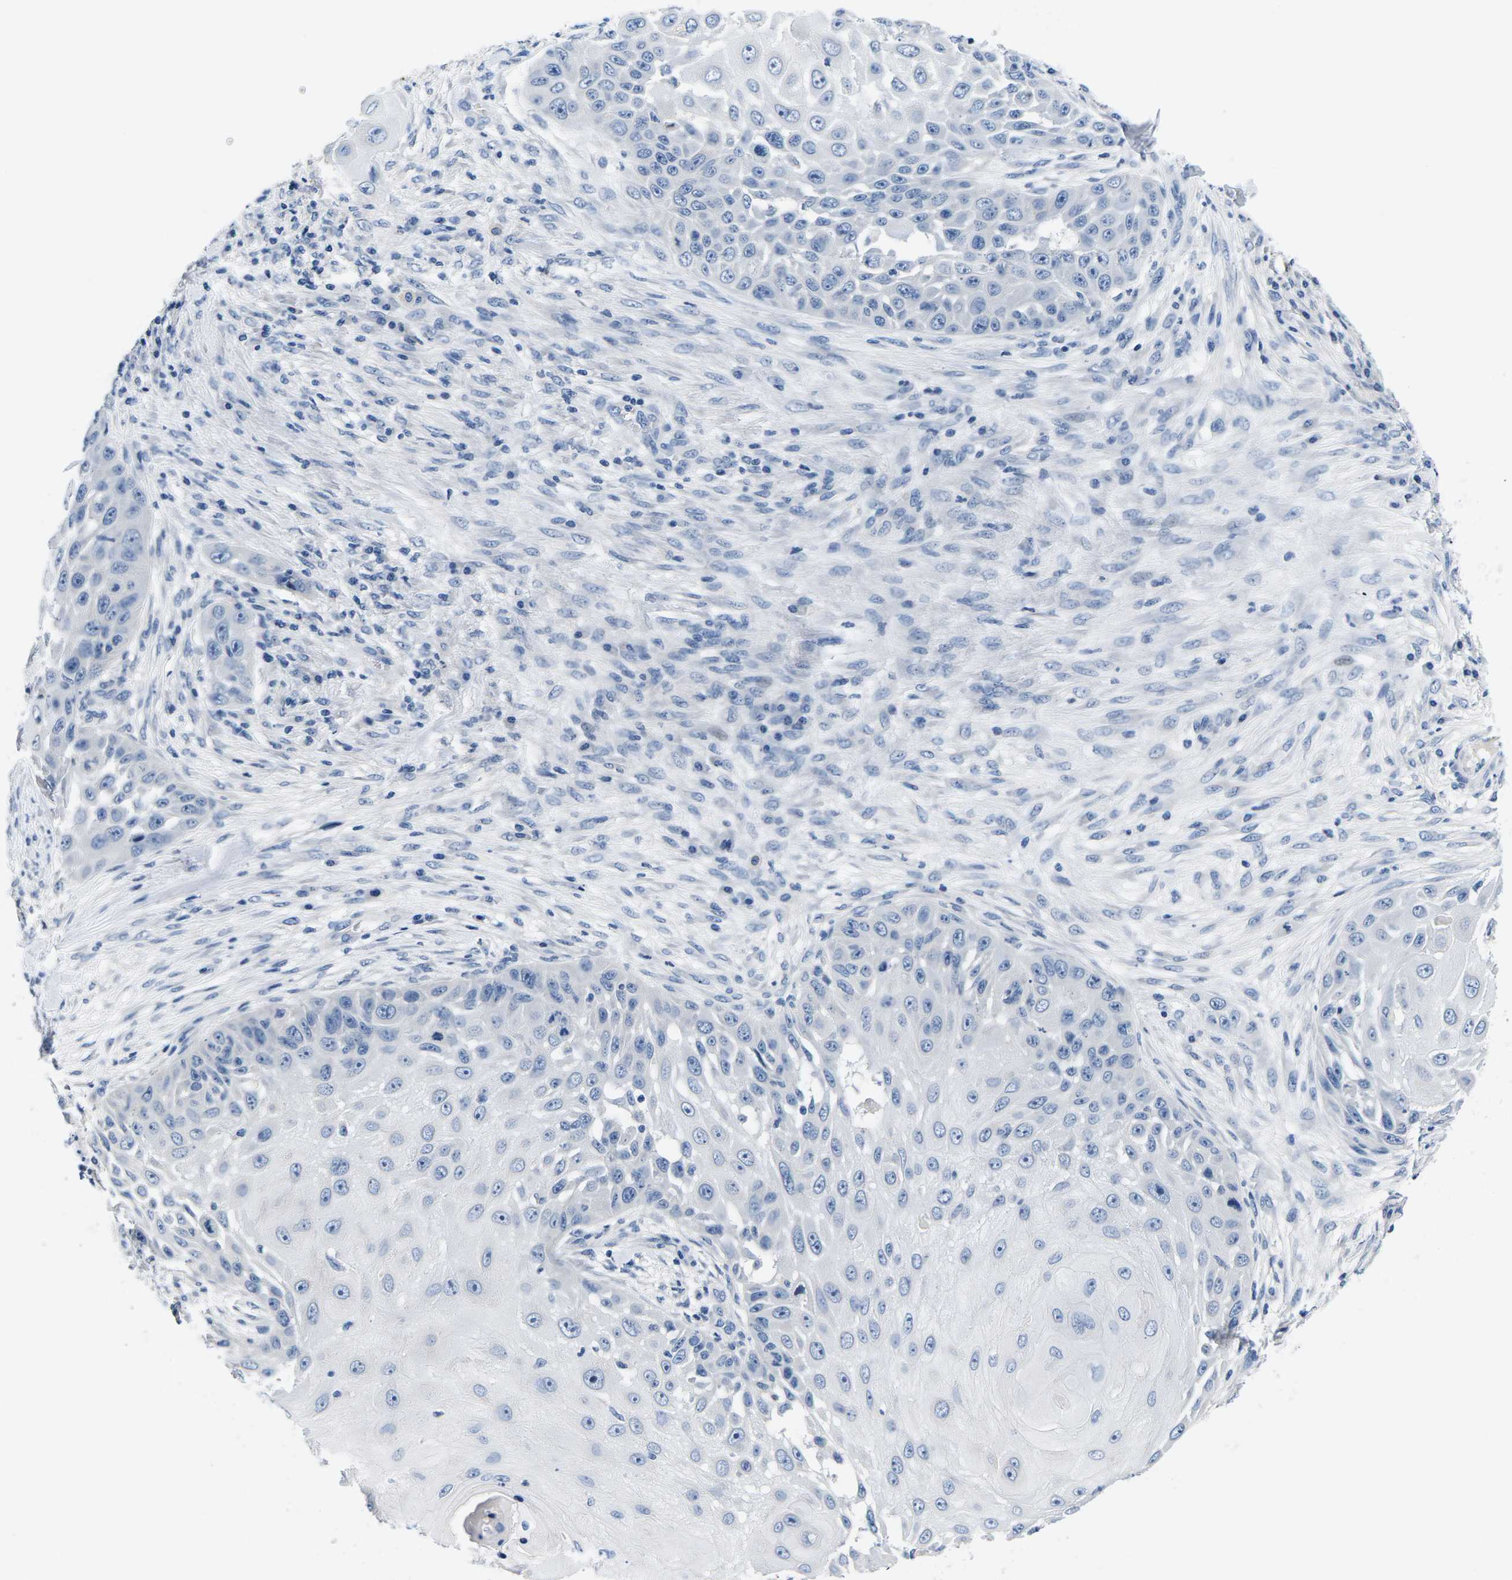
{"staining": {"intensity": "negative", "quantity": "none", "location": "none"}, "tissue": "skin cancer", "cell_type": "Tumor cells", "image_type": "cancer", "snomed": [{"axis": "morphology", "description": "Squamous cell carcinoma, NOS"}, {"axis": "topography", "description": "Skin"}], "caption": "Tumor cells are negative for brown protein staining in squamous cell carcinoma (skin). Nuclei are stained in blue.", "gene": "TSPAN2", "patient": {"sex": "female", "age": 44}}